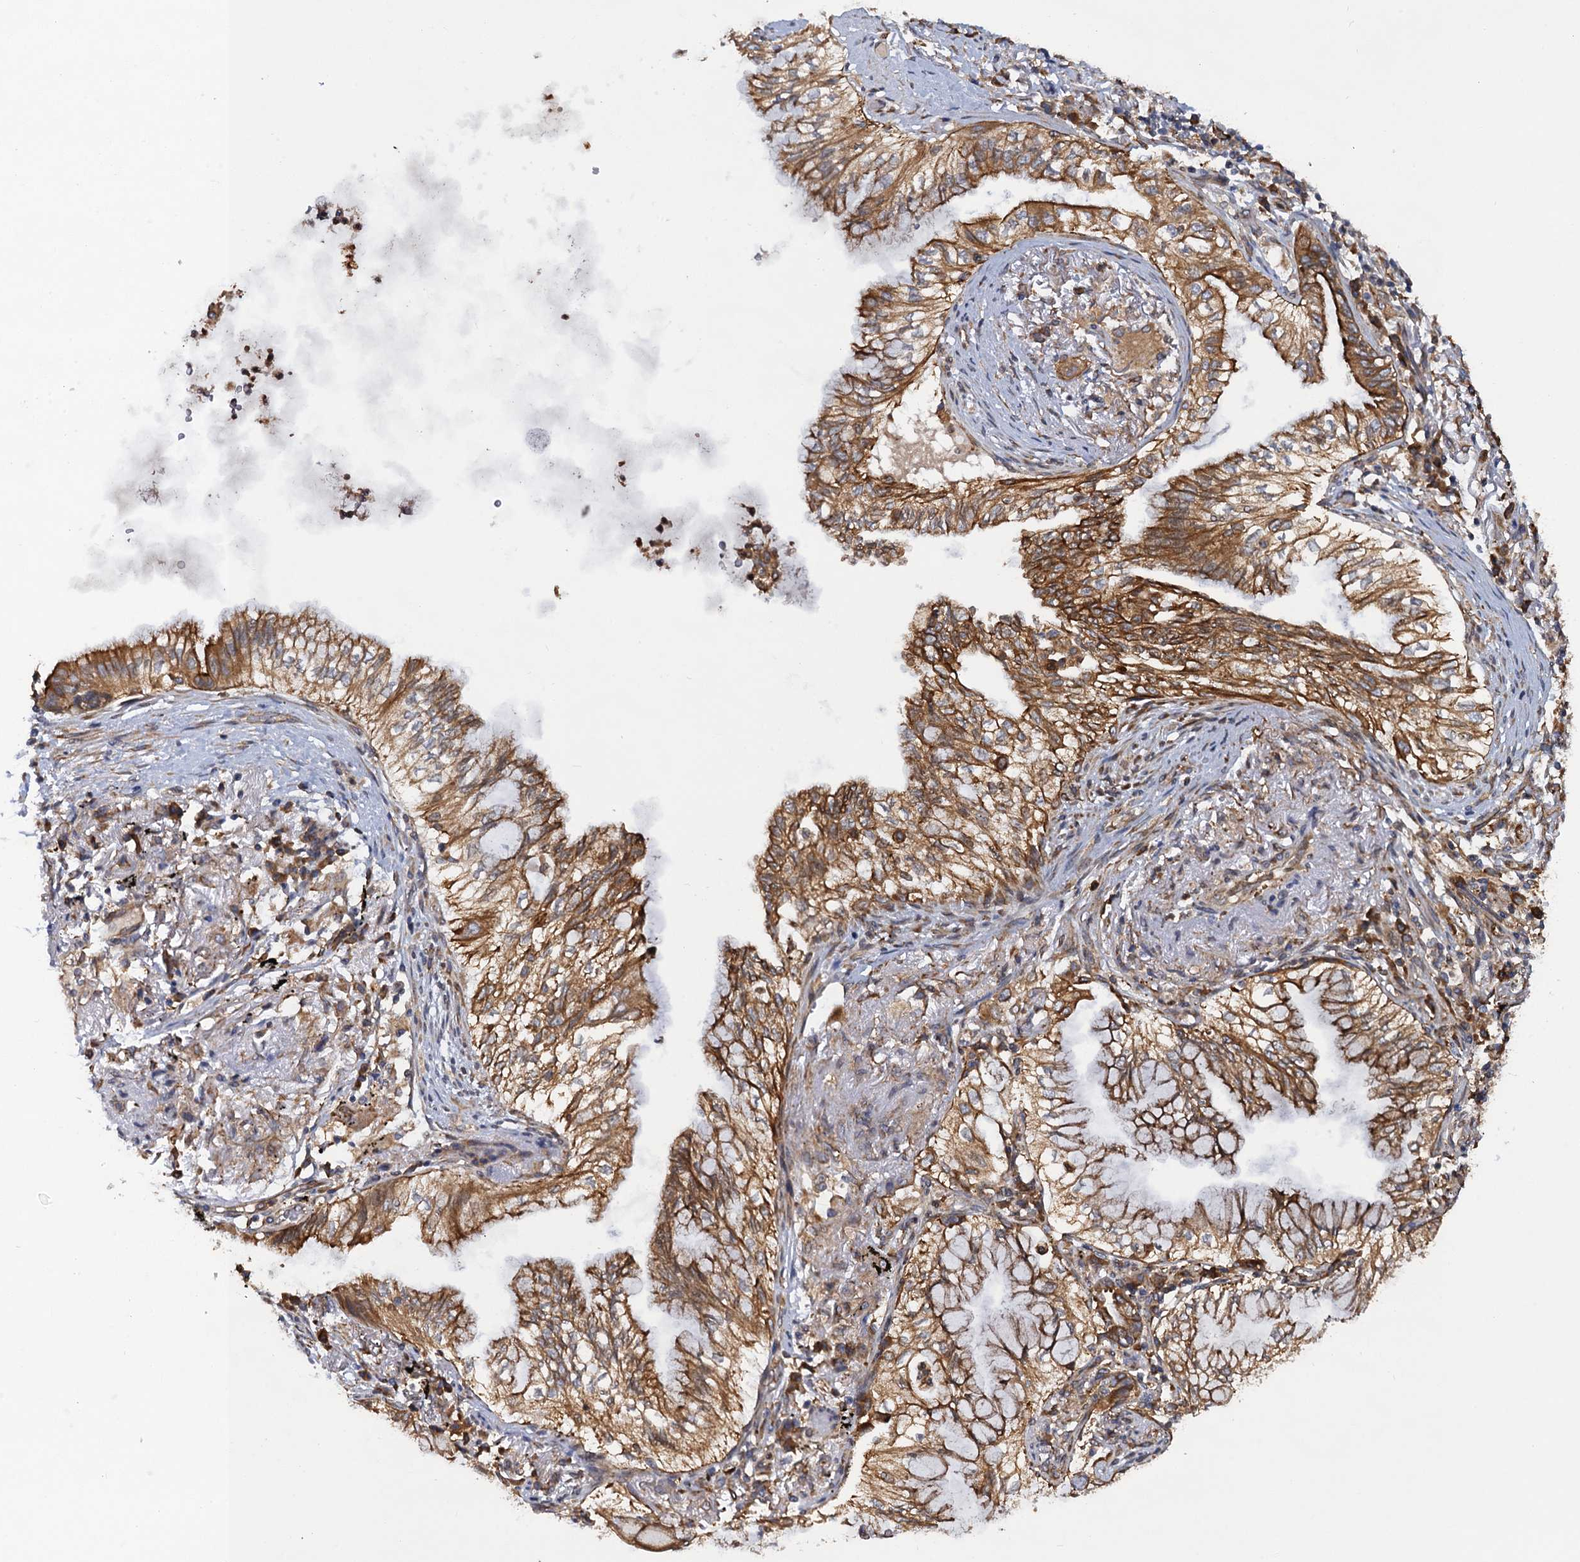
{"staining": {"intensity": "moderate", "quantity": ">75%", "location": "cytoplasmic/membranous"}, "tissue": "lung cancer", "cell_type": "Tumor cells", "image_type": "cancer", "snomed": [{"axis": "morphology", "description": "Adenocarcinoma, NOS"}, {"axis": "topography", "description": "Lung"}], "caption": "A brown stain highlights moderate cytoplasmic/membranous expression of a protein in human lung adenocarcinoma tumor cells.", "gene": "ARMC5", "patient": {"sex": "female", "age": 70}}